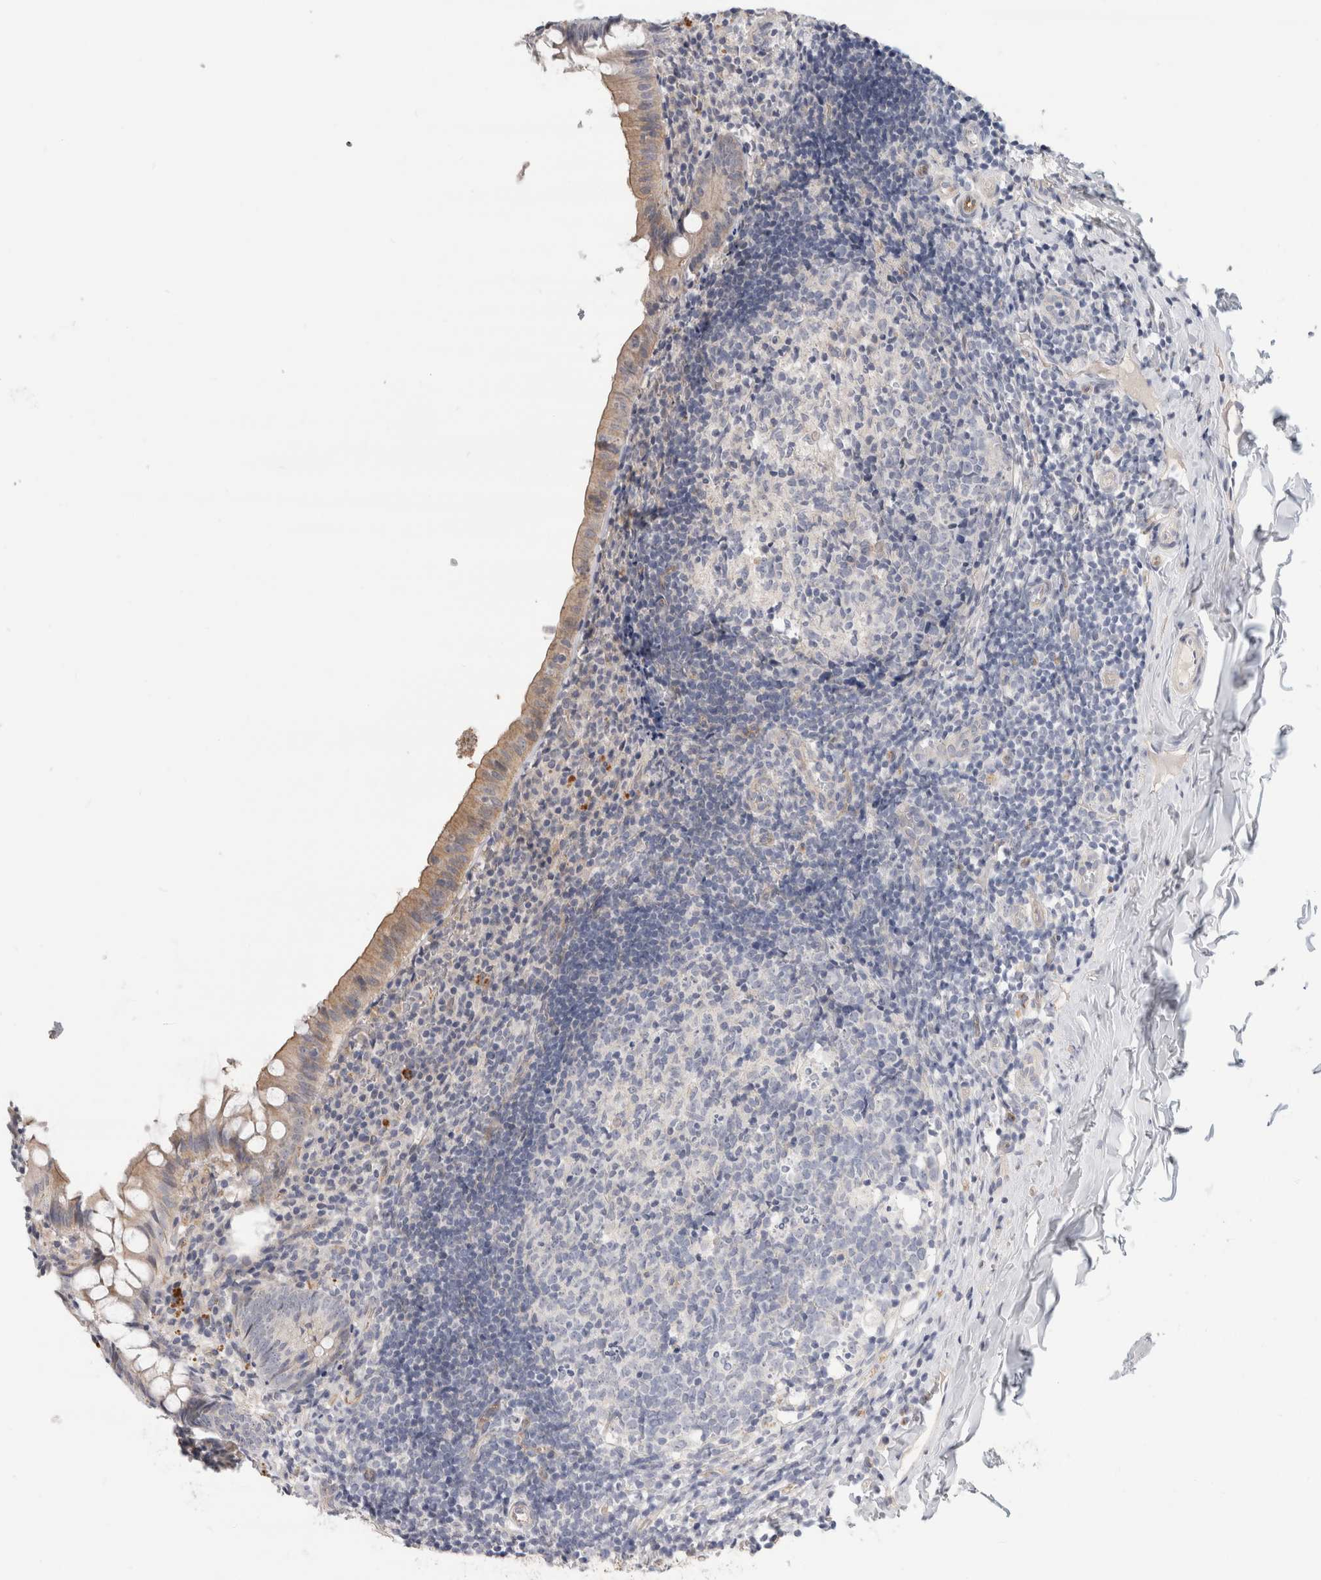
{"staining": {"intensity": "moderate", "quantity": "<25%", "location": "cytoplasmic/membranous"}, "tissue": "appendix", "cell_type": "Glandular cells", "image_type": "normal", "snomed": [{"axis": "morphology", "description": "Normal tissue, NOS"}, {"axis": "topography", "description": "Appendix"}], "caption": "Immunohistochemical staining of benign appendix exhibits low levels of moderate cytoplasmic/membranous expression in about <25% of glandular cells.", "gene": "AFP", "patient": {"sex": "male", "age": 8}}